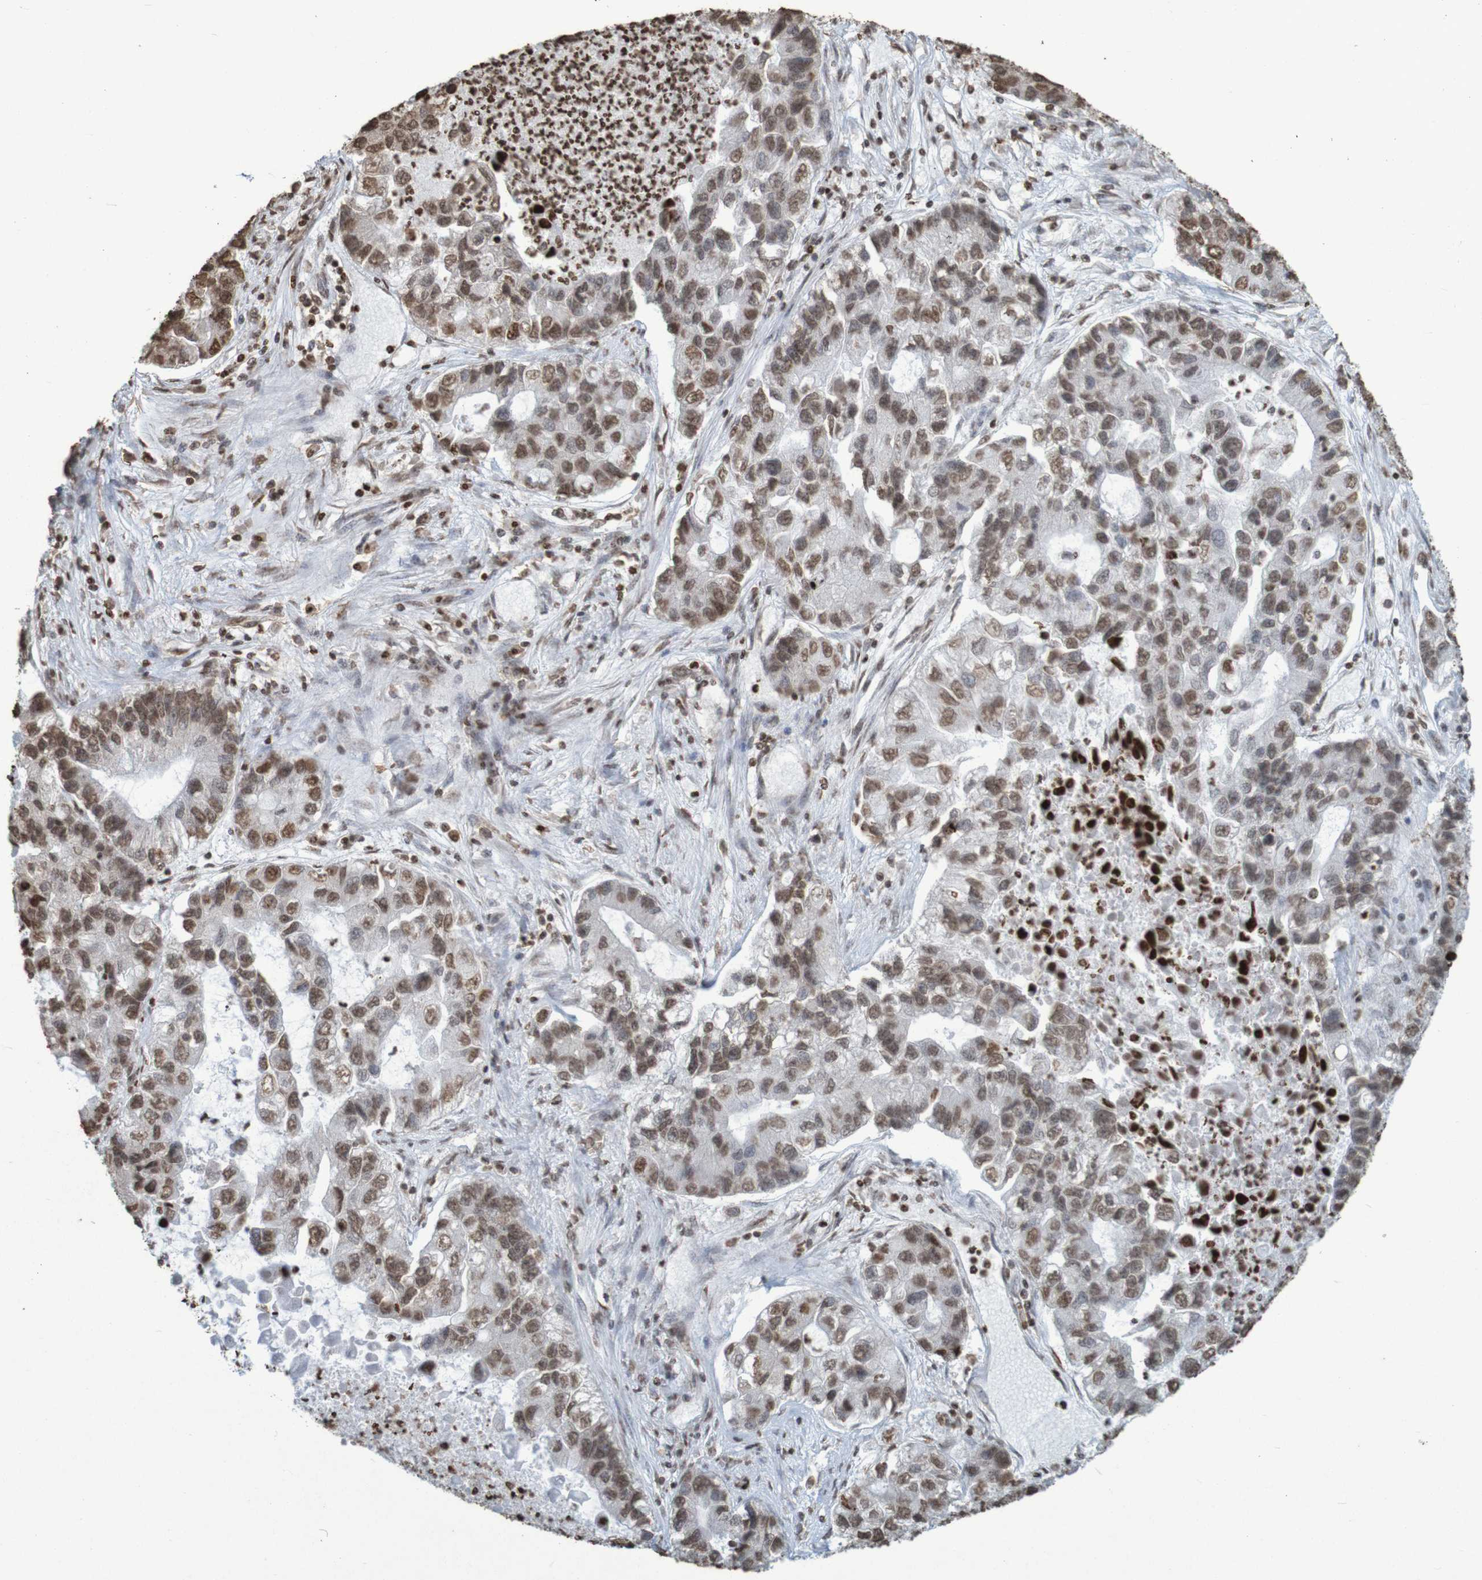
{"staining": {"intensity": "moderate", "quantity": ">75%", "location": "nuclear"}, "tissue": "lung cancer", "cell_type": "Tumor cells", "image_type": "cancer", "snomed": [{"axis": "morphology", "description": "Adenocarcinoma, NOS"}, {"axis": "topography", "description": "Lung"}], "caption": "DAB immunohistochemical staining of human lung cancer (adenocarcinoma) exhibits moderate nuclear protein positivity in approximately >75% of tumor cells.", "gene": "GFI1", "patient": {"sex": "female", "age": 51}}